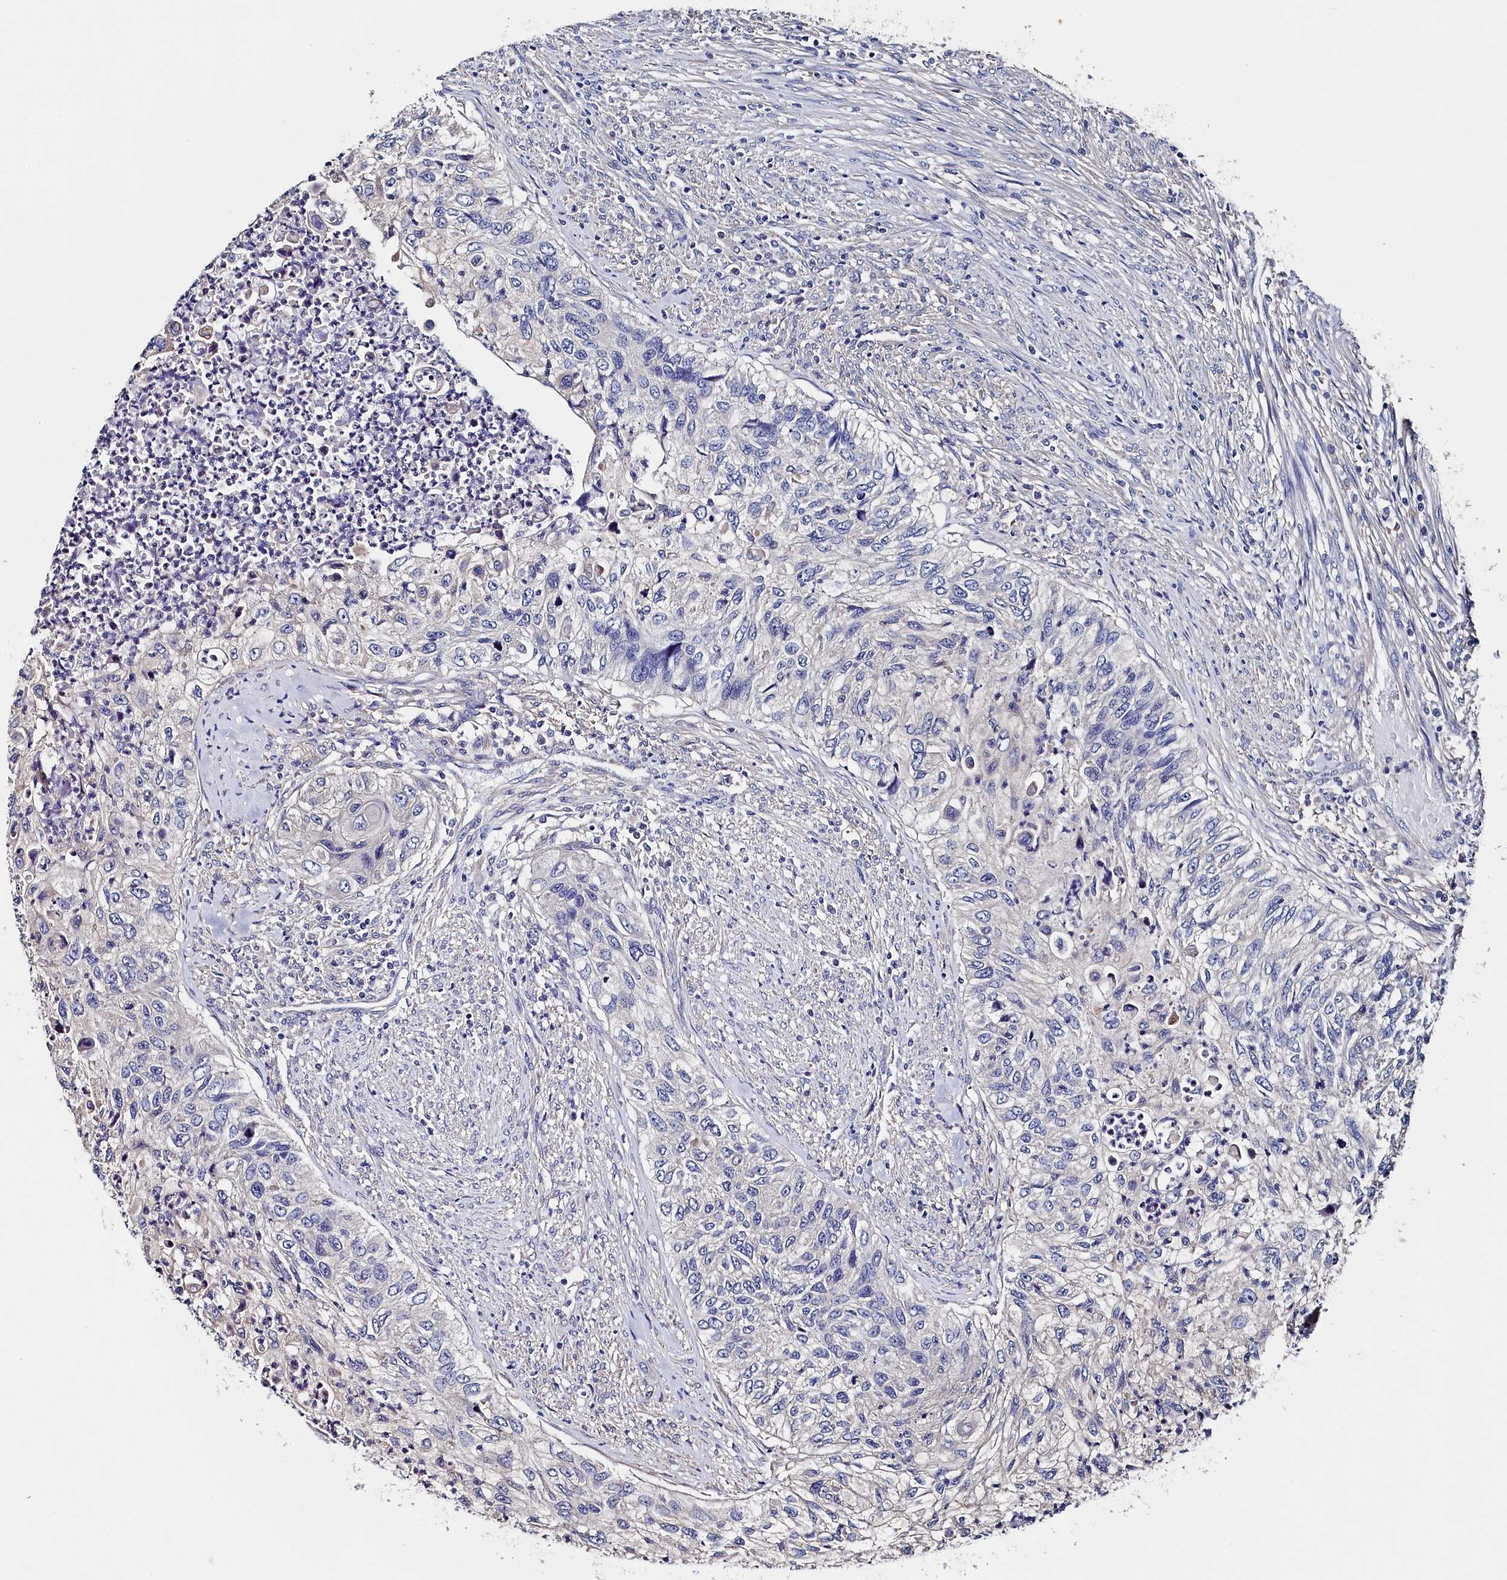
{"staining": {"intensity": "negative", "quantity": "none", "location": "none"}, "tissue": "urothelial cancer", "cell_type": "Tumor cells", "image_type": "cancer", "snomed": [{"axis": "morphology", "description": "Urothelial carcinoma, High grade"}, {"axis": "topography", "description": "Urinary bladder"}], "caption": "DAB immunohistochemical staining of urothelial carcinoma (high-grade) demonstrates no significant staining in tumor cells.", "gene": "BHMT", "patient": {"sex": "female", "age": 60}}